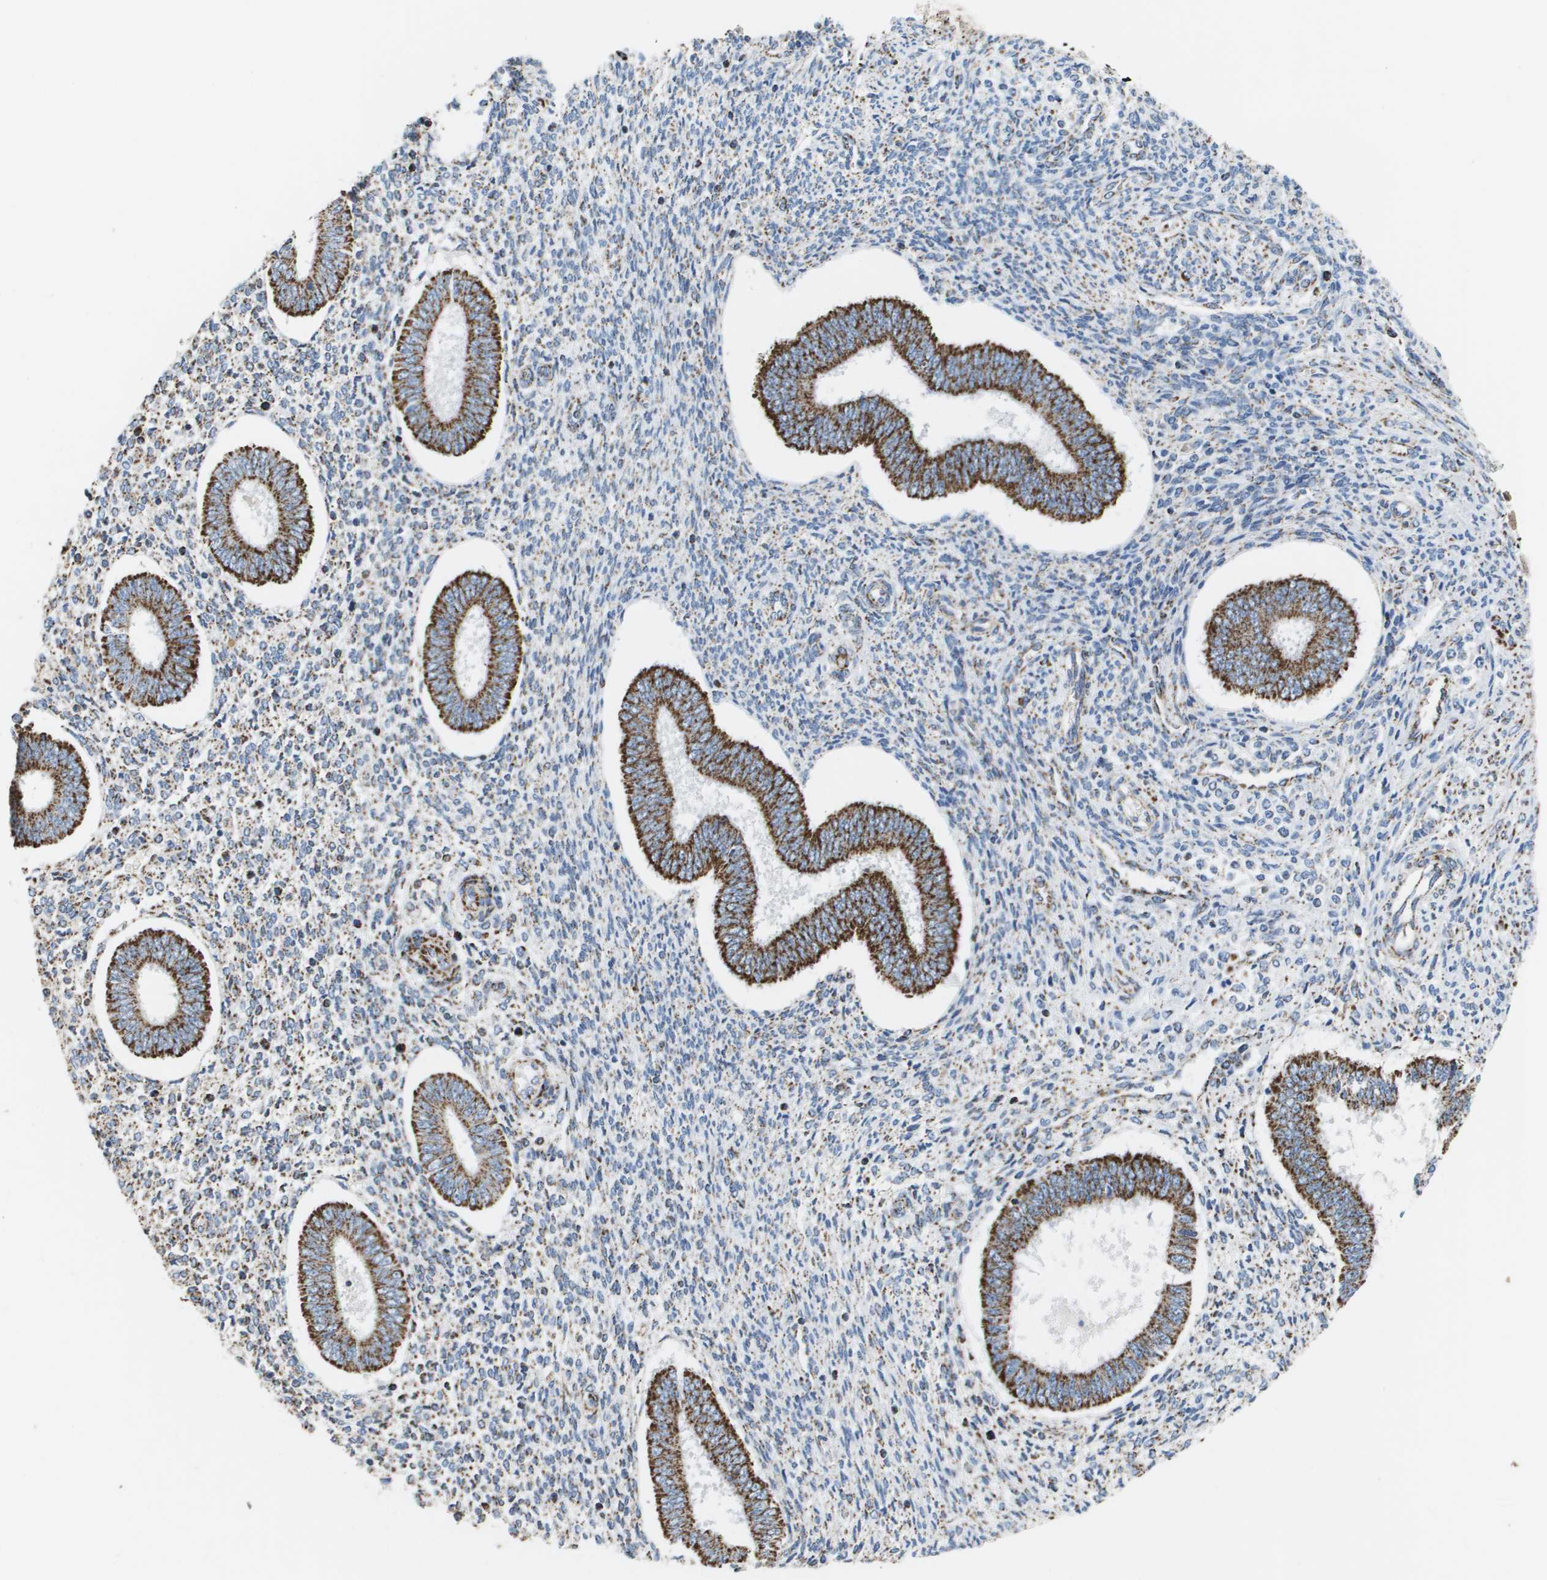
{"staining": {"intensity": "moderate", "quantity": "<25%", "location": "cytoplasmic/membranous"}, "tissue": "endometrium", "cell_type": "Cells in endometrial stroma", "image_type": "normal", "snomed": [{"axis": "morphology", "description": "Normal tissue, NOS"}, {"axis": "topography", "description": "Endometrium"}], "caption": "Endometrium stained with DAB (3,3'-diaminobenzidine) immunohistochemistry shows low levels of moderate cytoplasmic/membranous expression in about <25% of cells in endometrial stroma.", "gene": "ATP5F1B", "patient": {"sex": "female", "age": 35}}